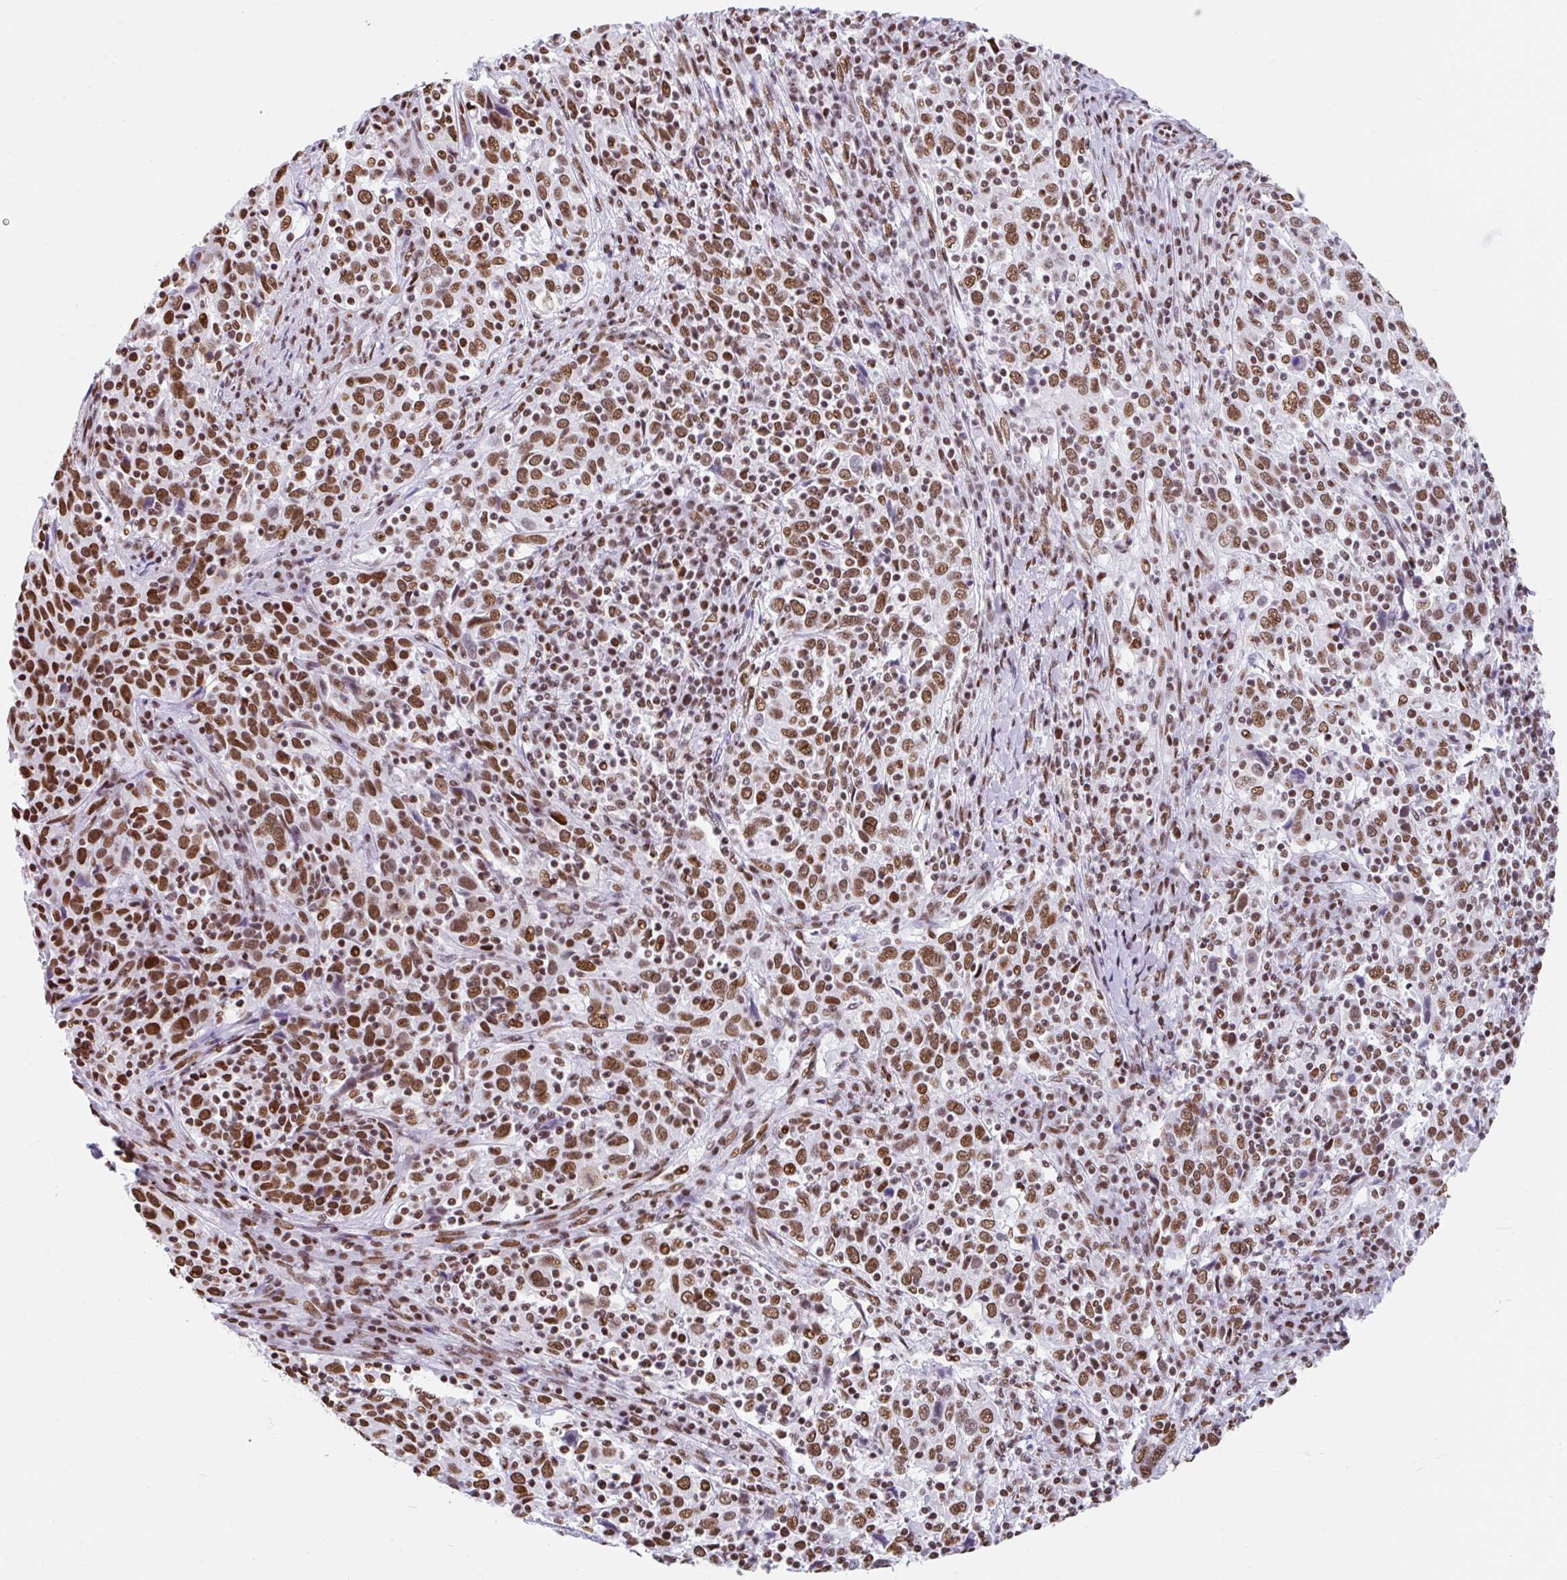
{"staining": {"intensity": "strong", "quantity": ">75%", "location": "nuclear"}, "tissue": "cervical cancer", "cell_type": "Tumor cells", "image_type": "cancer", "snomed": [{"axis": "morphology", "description": "Squamous cell carcinoma, NOS"}, {"axis": "topography", "description": "Cervix"}], "caption": "High-power microscopy captured an IHC histopathology image of cervical cancer, revealing strong nuclear positivity in approximately >75% of tumor cells. Nuclei are stained in blue.", "gene": "KHDRBS1", "patient": {"sex": "female", "age": 46}}